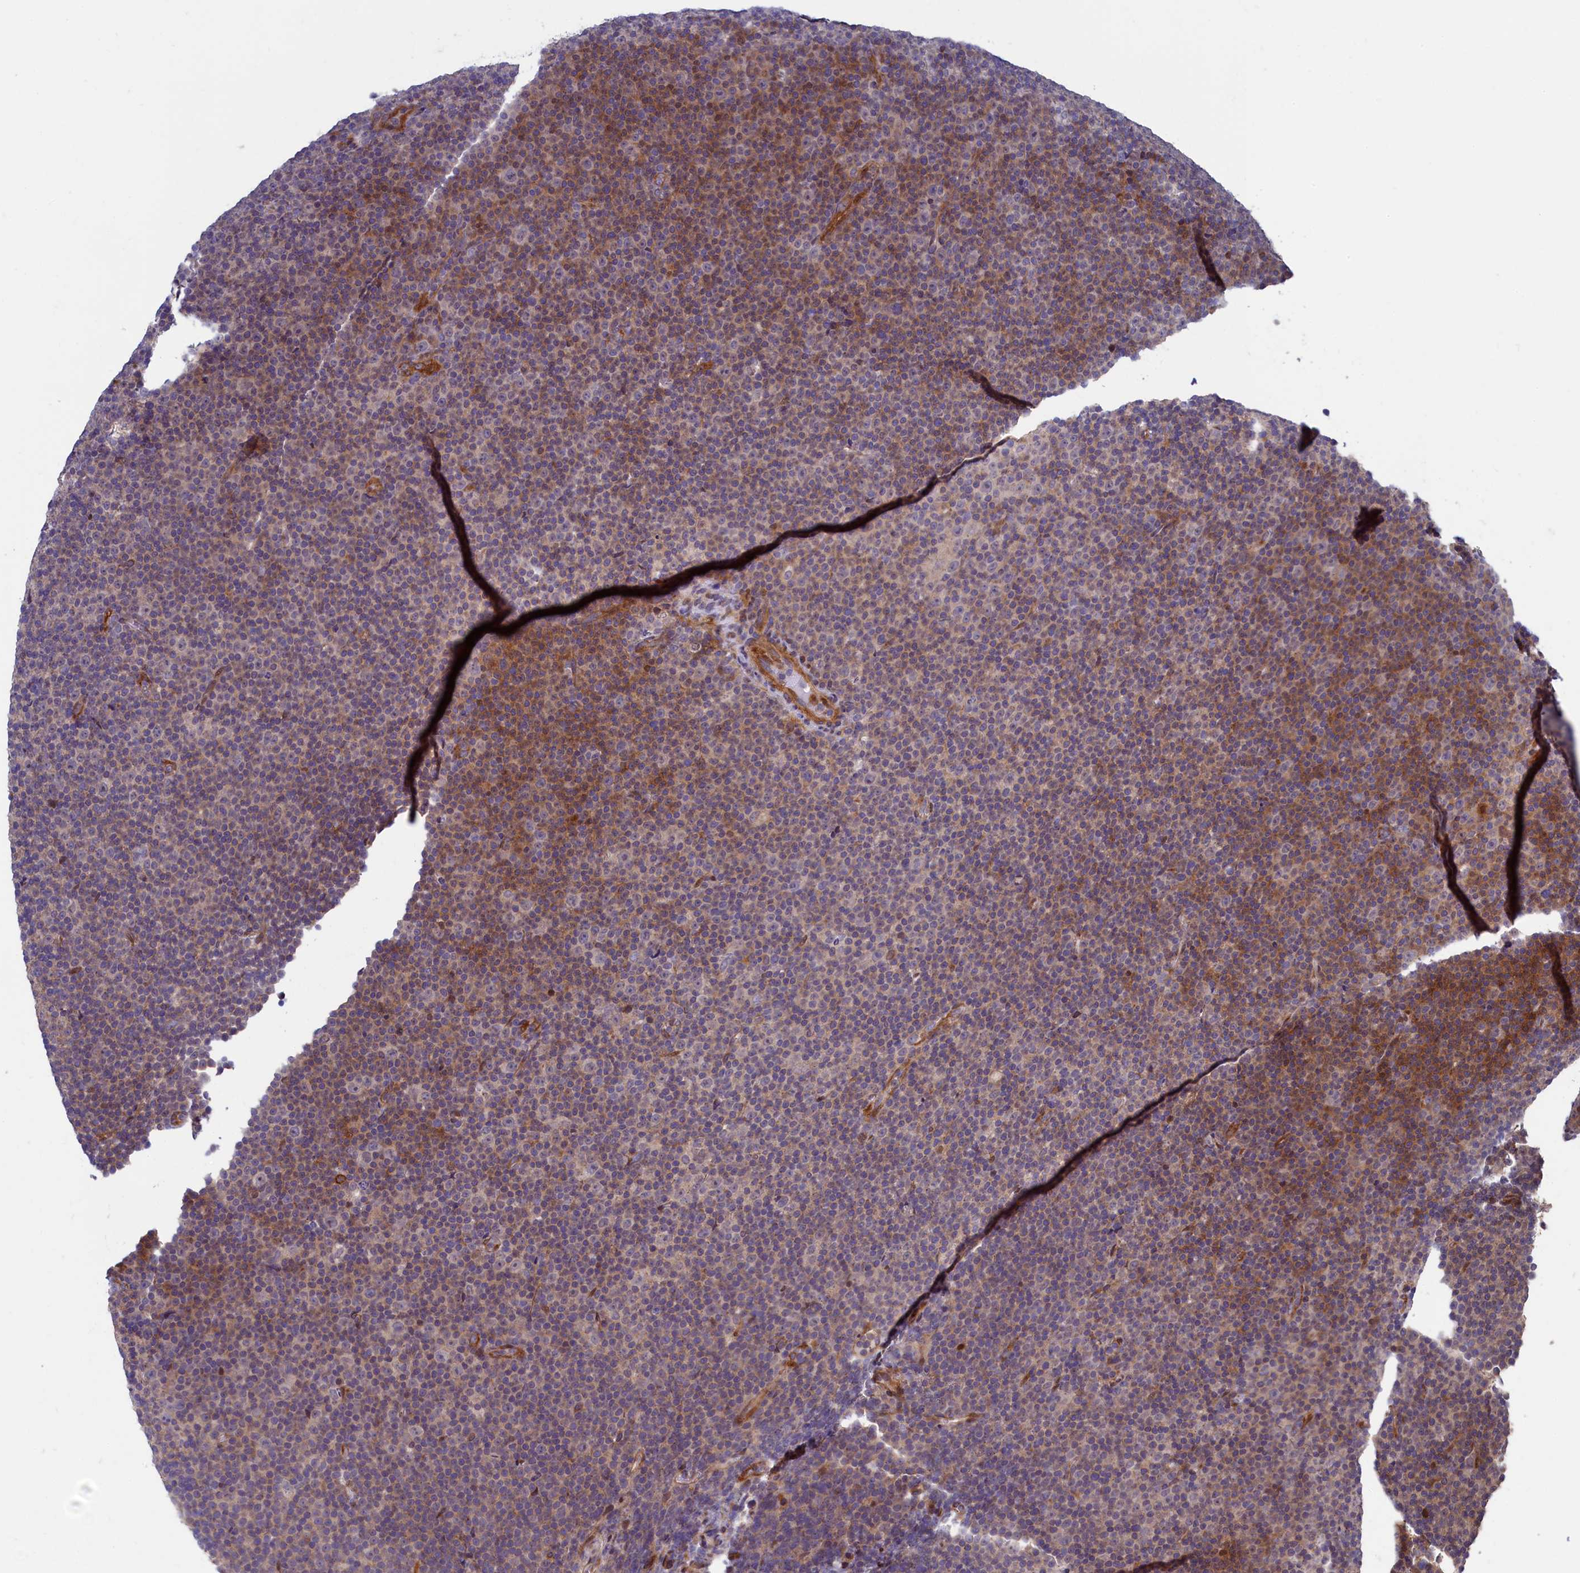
{"staining": {"intensity": "moderate", "quantity": "<25%", "location": "cytoplasmic/membranous"}, "tissue": "lymphoma", "cell_type": "Tumor cells", "image_type": "cancer", "snomed": [{"axis": "morphology", "description": "Malignant lymphoma, non-Hodgkin's type, Low grade"}, {"axis": "topography", "description": "Lymph node"}], "caption": "Tumor cells reveal moderate cytoplasmic/membranous staining in approximately <25% of cells in malignant lymphoma, non-Hodgkin's type (low-grade).", "gene": "PIK3C3", "patient": {"sex": "female", "age": 67}}